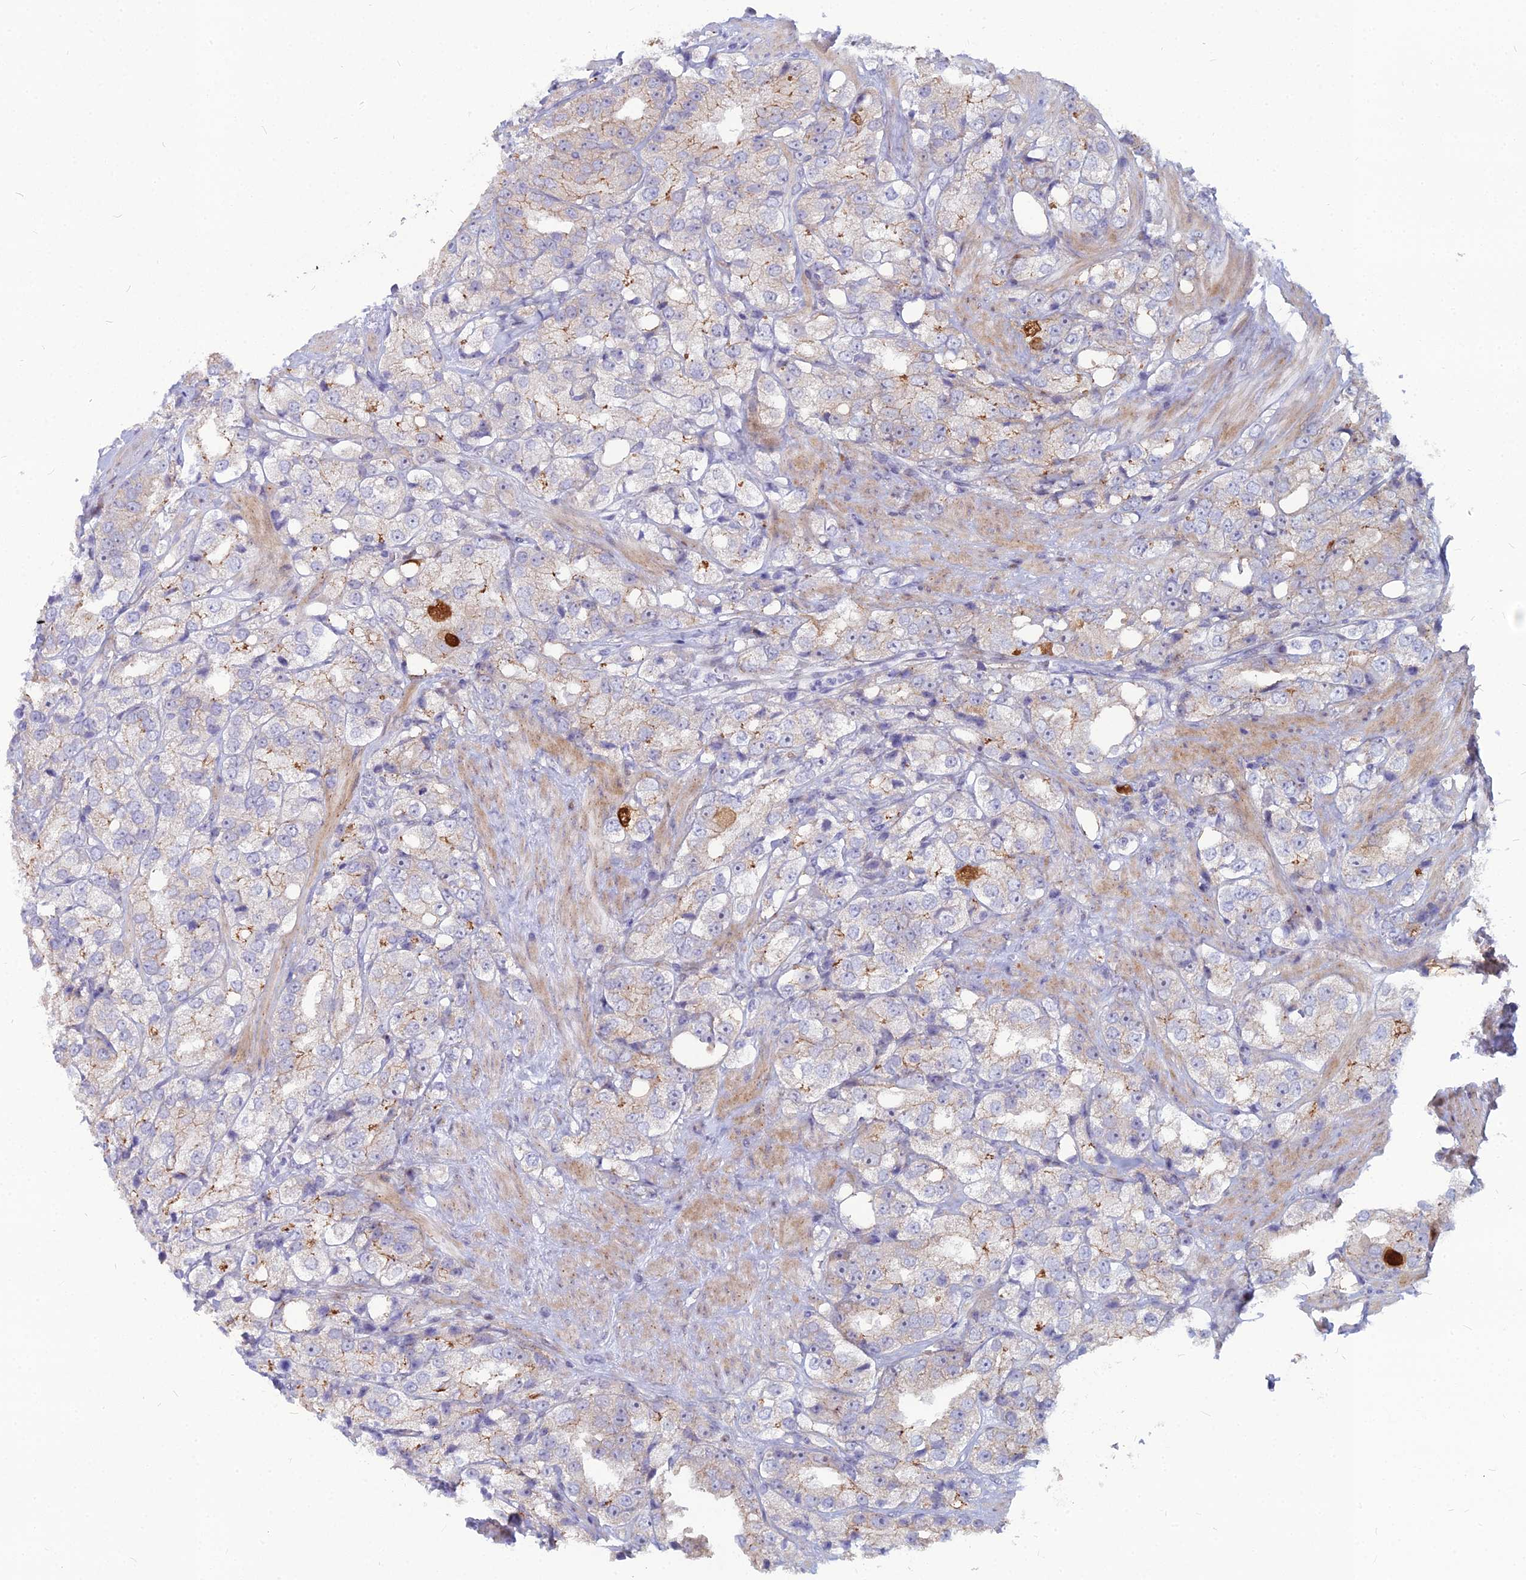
{"staining": {"intensity": "moderate", "quantity": "<25%", "location": "nuclear"}, "tissue": "prostate cancer", "cell_type": "Tumor cells", "image_type": "cancer", "snomed": [{"axis": "morphology", "description": "Adenocarcinoma, NOS"}, {"axis": "topography", "description": "Prostate"}], "caption": "DAB immunohistochemical staining of prostate adenocarcinoma exhibits moderate nuclear protein expression in about <25% of tumor cells. (Stains: DAB in brown, nuclei in blue, Microscopy: brightfield microscopy at high magnification).", "gene": "NUSAP1", "patient": {"sex": "male", "age": 79}}